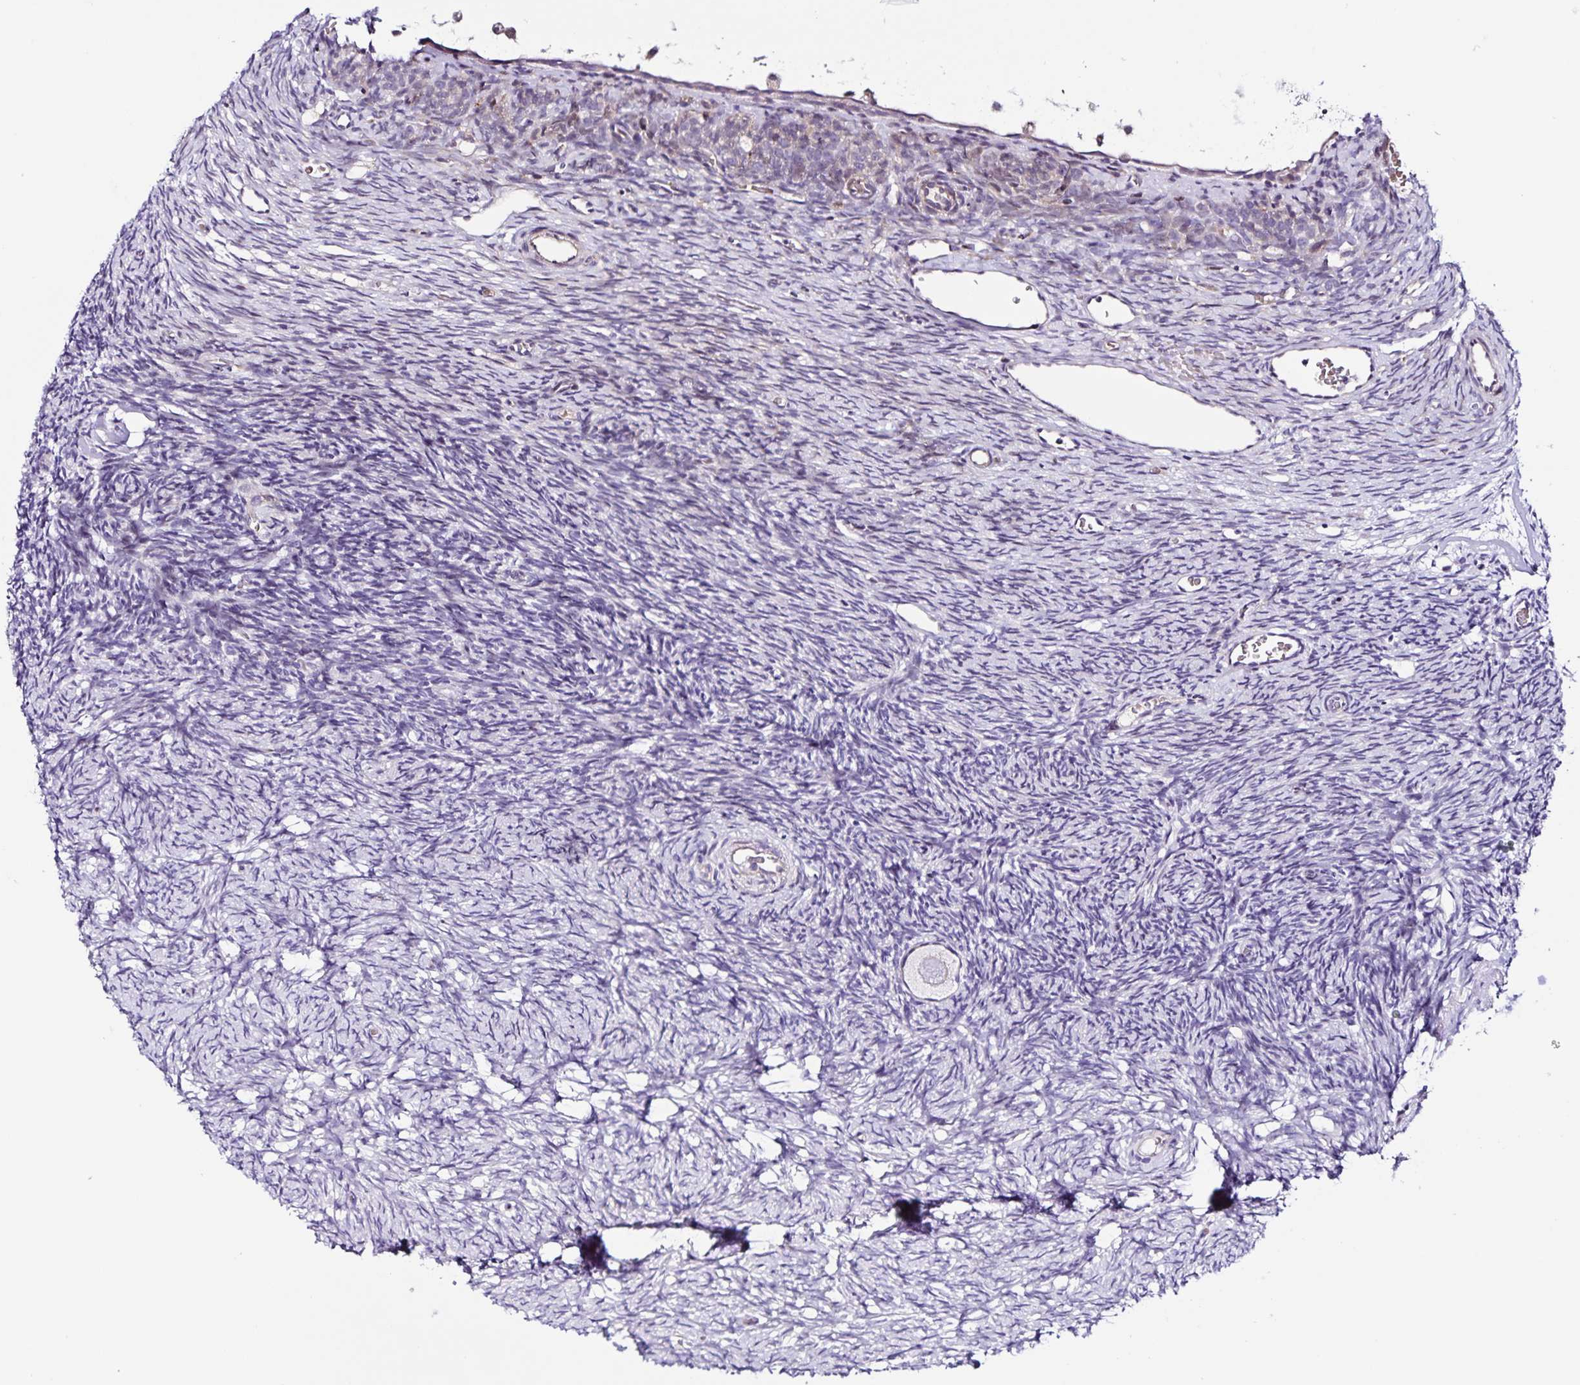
{"staining": {"intensity": "negative", "quantity": "none", "location": "none"}, "tissue": "ovary", "cell_type": "Follicle cells", "image_type": "normal", "snomed": [{"axis": "morphology", "description": "Normal tissue, NOS"}, {"axis": "topography", "description": "Ovary"}], "caption": "Immunohistochemical staining of unremarkable human ovary shows no significant staining in follicle cells.", "gene": "RNFT2", "patient": {"sex": "female", "age": 34}}